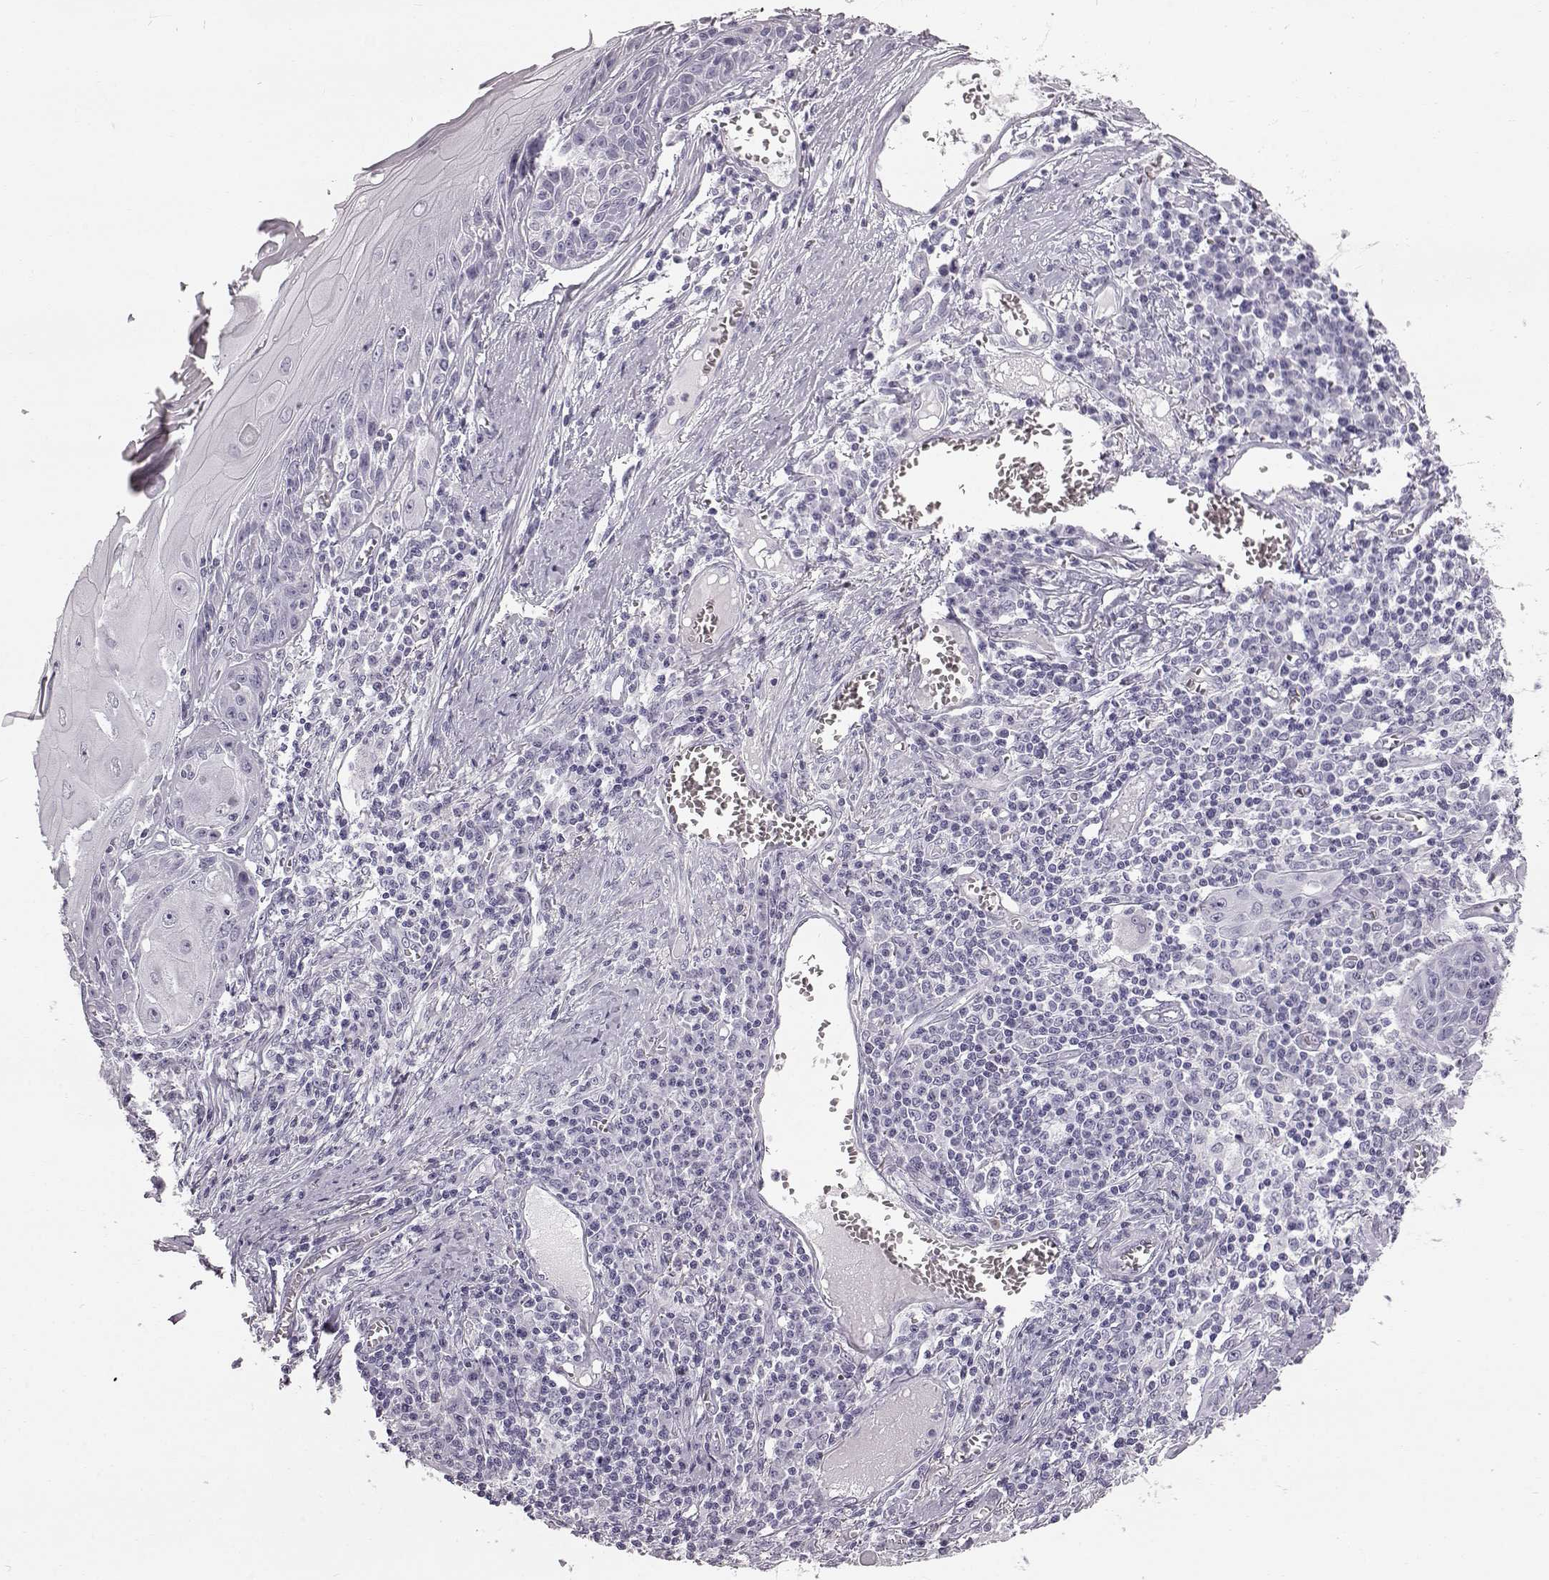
{"staining": {"intensity": "negative", "quantity": "none", "location": "none"}, "tissue": "skin cancer", "cell_type": "Tumor cells", "image_type": "cancer", "snomed": [{"axis": "morphology", "description": "Squamous cell carcinoma, NOS"}, {"axis": "topography", "description": "Skin"}, {"axis": "topography", "description": "Vulva"}], "caption": "This is an immunohistochemistry photomicrograph of squamous cell carcinoma (skin). There is no expression in tumor cells.", "gene": "TCHHL1", "patient": {"sex": "female", "age": 85}}